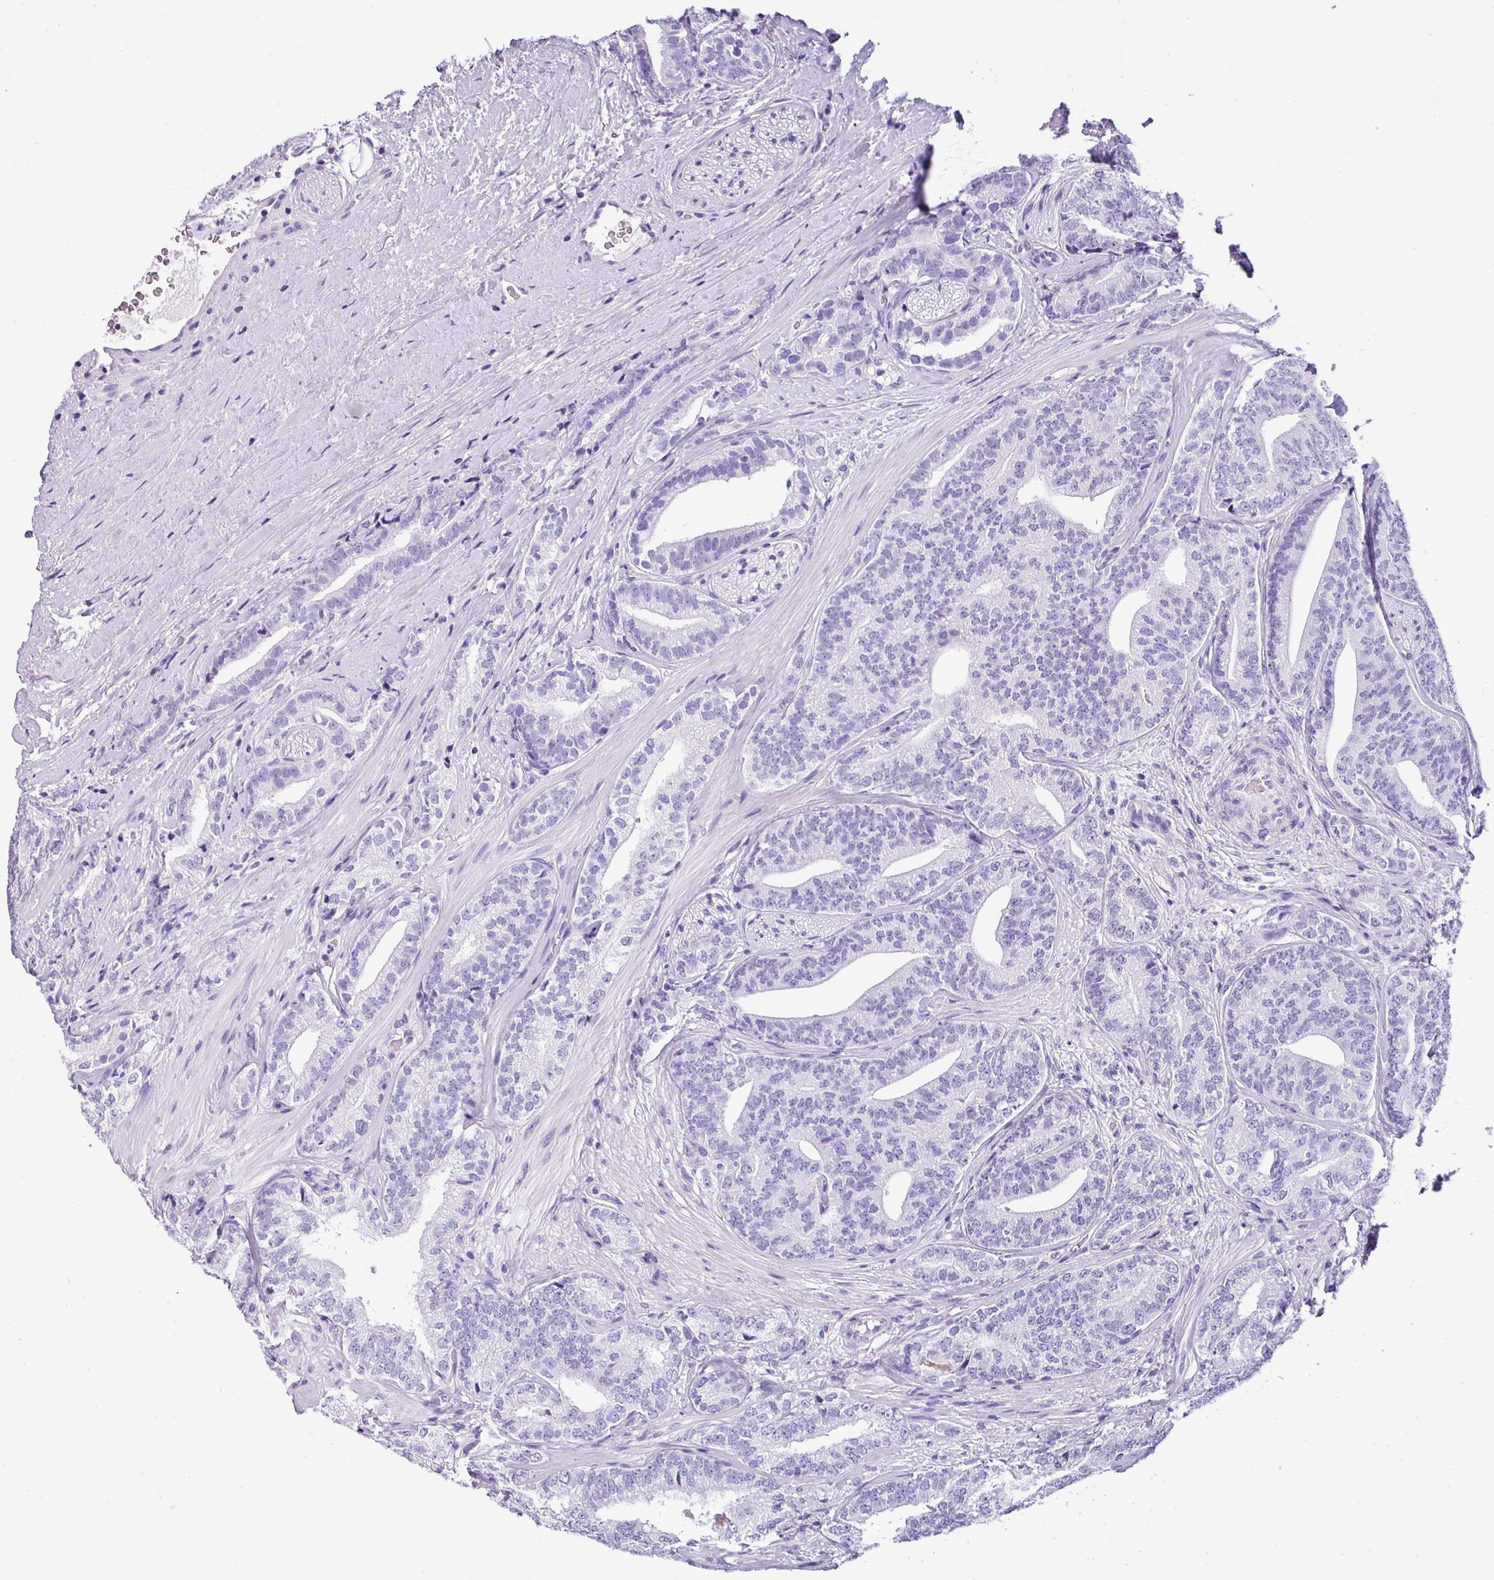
{"staining": {"intensity": "negative", "quantity": "none", "location": "none"}, "tissue": "prostate cancer", "cell_type": "Tumor cells", "image_type": "cancer", "snomed": [{"axis": "morphology", "description": "Adenocarcinoma, High grade"}, {"axis": "topography", "description": "Prostate"}], "caption": "Immunohistochemistry image of neoplastic tissue: prostate cancer (adenocarcinoma (high-grade)) stained with DAB exhibits no significant protein expression in tumor cells.", "gene": "MUC21", "patient": {"sex": "male", "age": 72}}